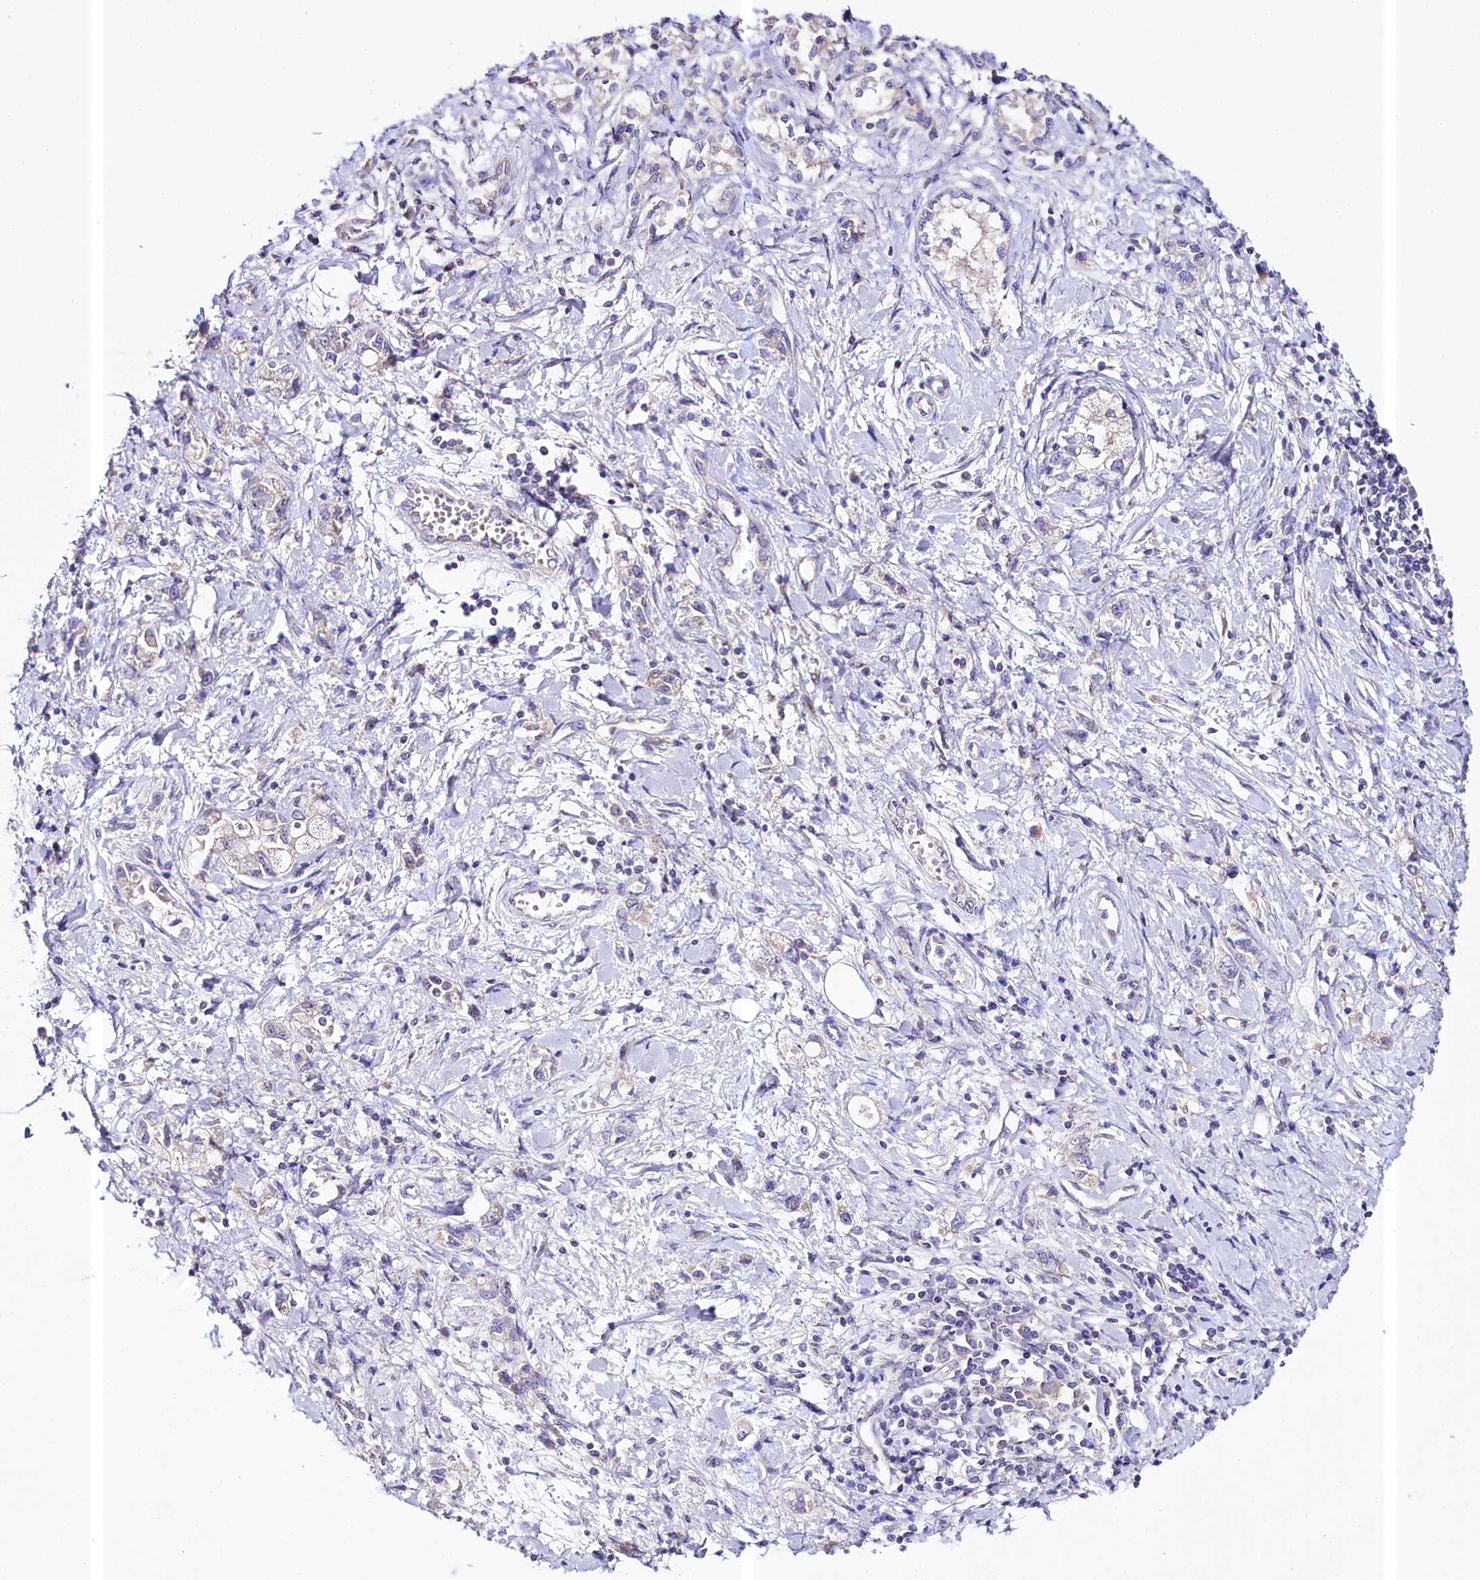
{"staining": {"intensity": "negative", "quantity": "none", "location": "none"}, "tissue": "stomach cancer", "cell_type": "Tumor cells", "image_type": "cancer", "snomed": [{"axis": "morphology", "description": "Adenocarcinoma, NOS"}, {"axis": "topography", "description": "Stomach"}], "caption": "Adenocarcinoma (stomach) stained for a protein using IHC reveals no positivity tumor cells.", "gene": "CEP295", "patient": {"sex": "female", "age": 76}}